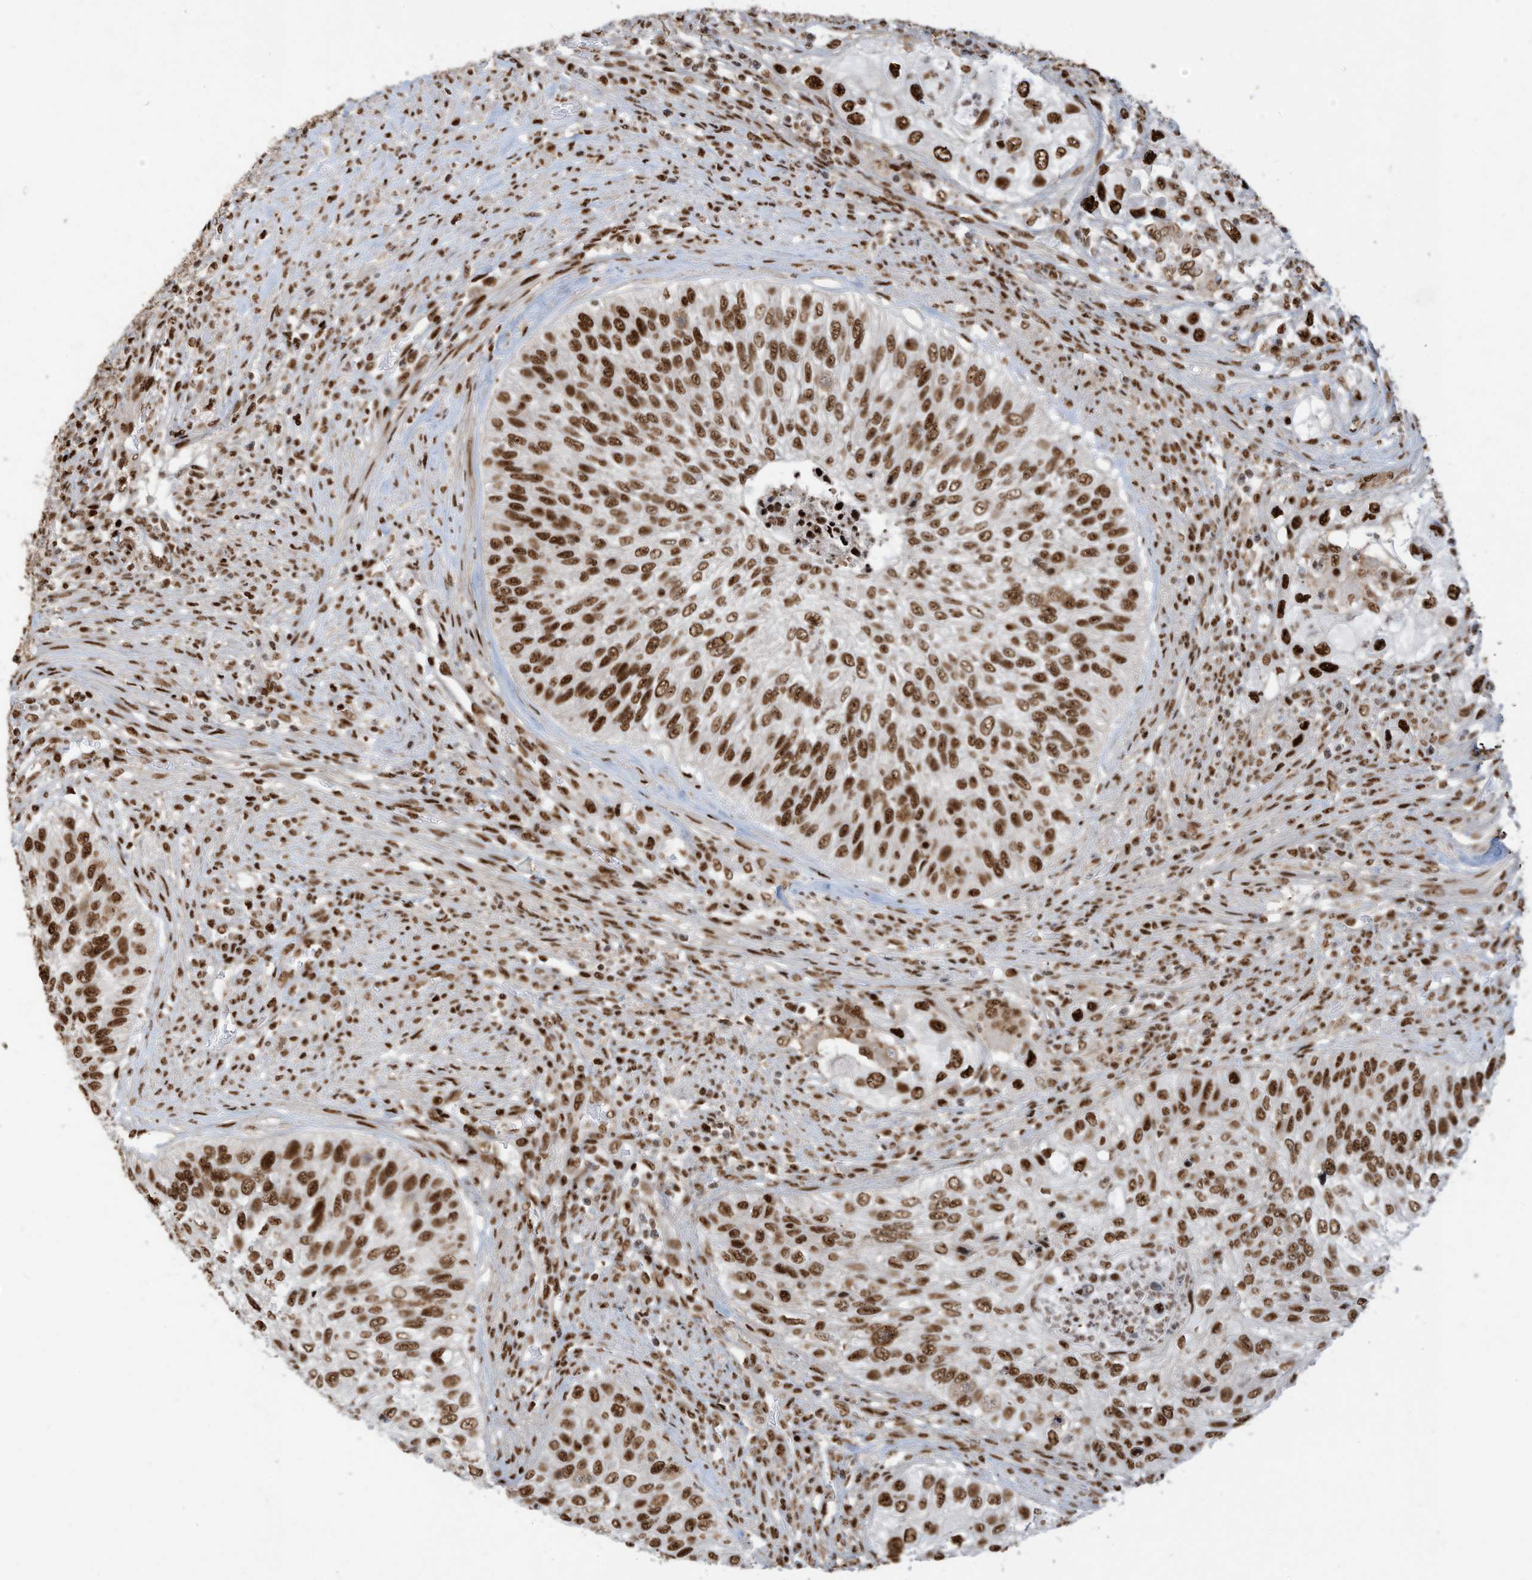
{"staining": {"intensity": "strong", "quantity": ">75%", "location": "nuclear"}, "tissue": "urothelial cancer", "cell_type": "Tumor cells", "image_type": "cancer", "snomed": [{"axis": "morphology", "description": "Urothelial carcinoma, High grade"}, {"axis": "topography", "description": "Urinary bladder"}], "caption": "A photomicrograph of urothelial carcinoma (high-grade) stained for a protein exhibits strong nuclear brown staining in tumor cells. (brown staining indicates protein expression, while blue staining denotes nuclei).", "gene": "SAMD15", "patient": {"sex": "female", "age": 60}}